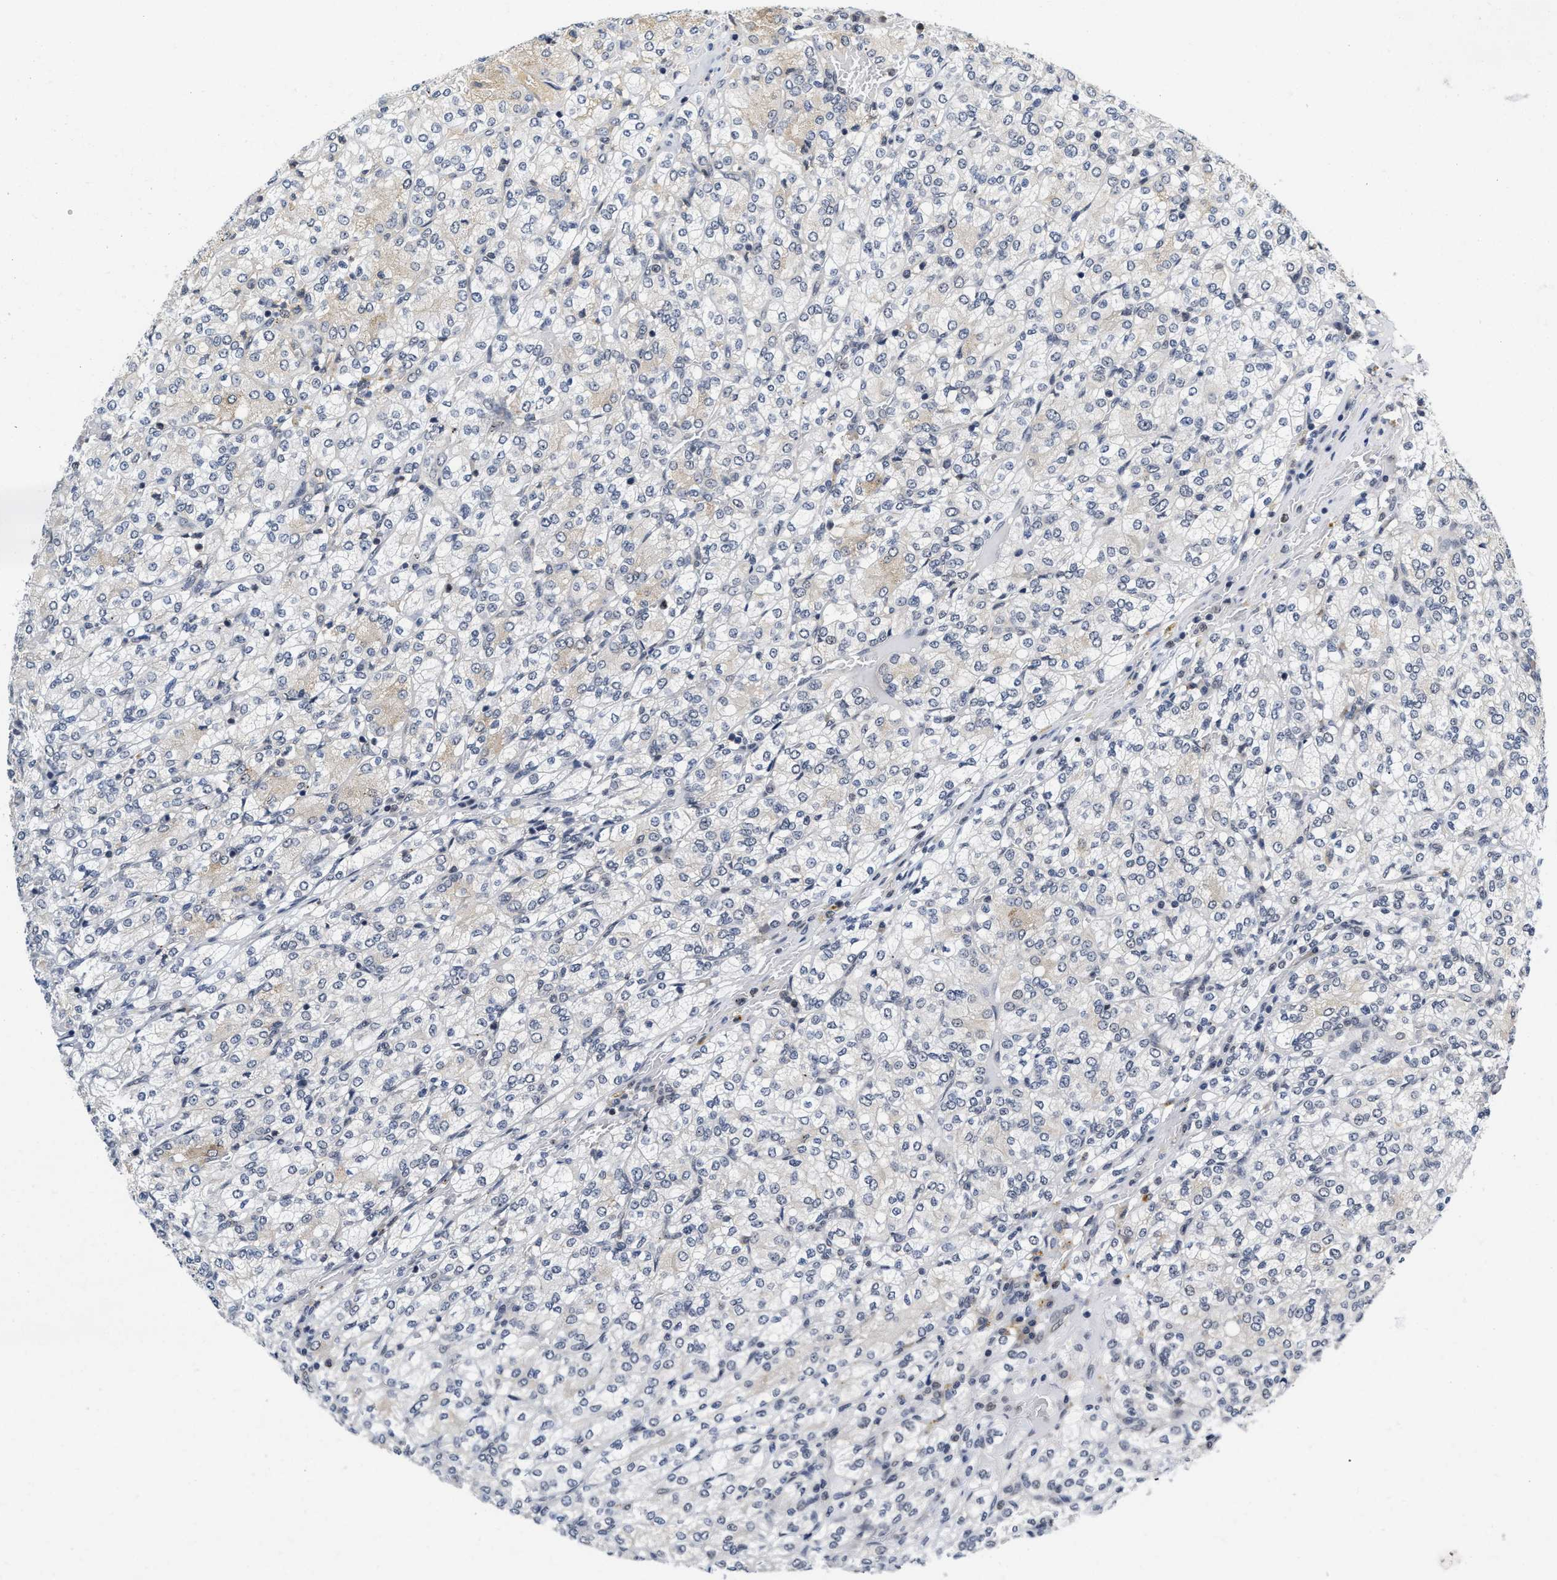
{"staining": {"intensity": "weak", "quantity": "<25%", "location": "nuclear"}, "tissue": "renal cancer", "cell_type": "Tumor cells", "image_type": "cancer", "snomed": [{"axis": "morphology", "description": "Adenocarcinoma, NOS"}, {"axis": "topography", "description": "Kidney"}], "caption": "An immunohistochemistry (IHC) histopathology image of renal cancer (adenocarcinoma) is shown. There is no staining in tumor cells of renal cancer (adenocarcinoma). (Immunohistochemistry (ihc), brightfield microscopy, high magnification).", "gene": "INIP", "patient": {"sex": "male", "age": 77}}